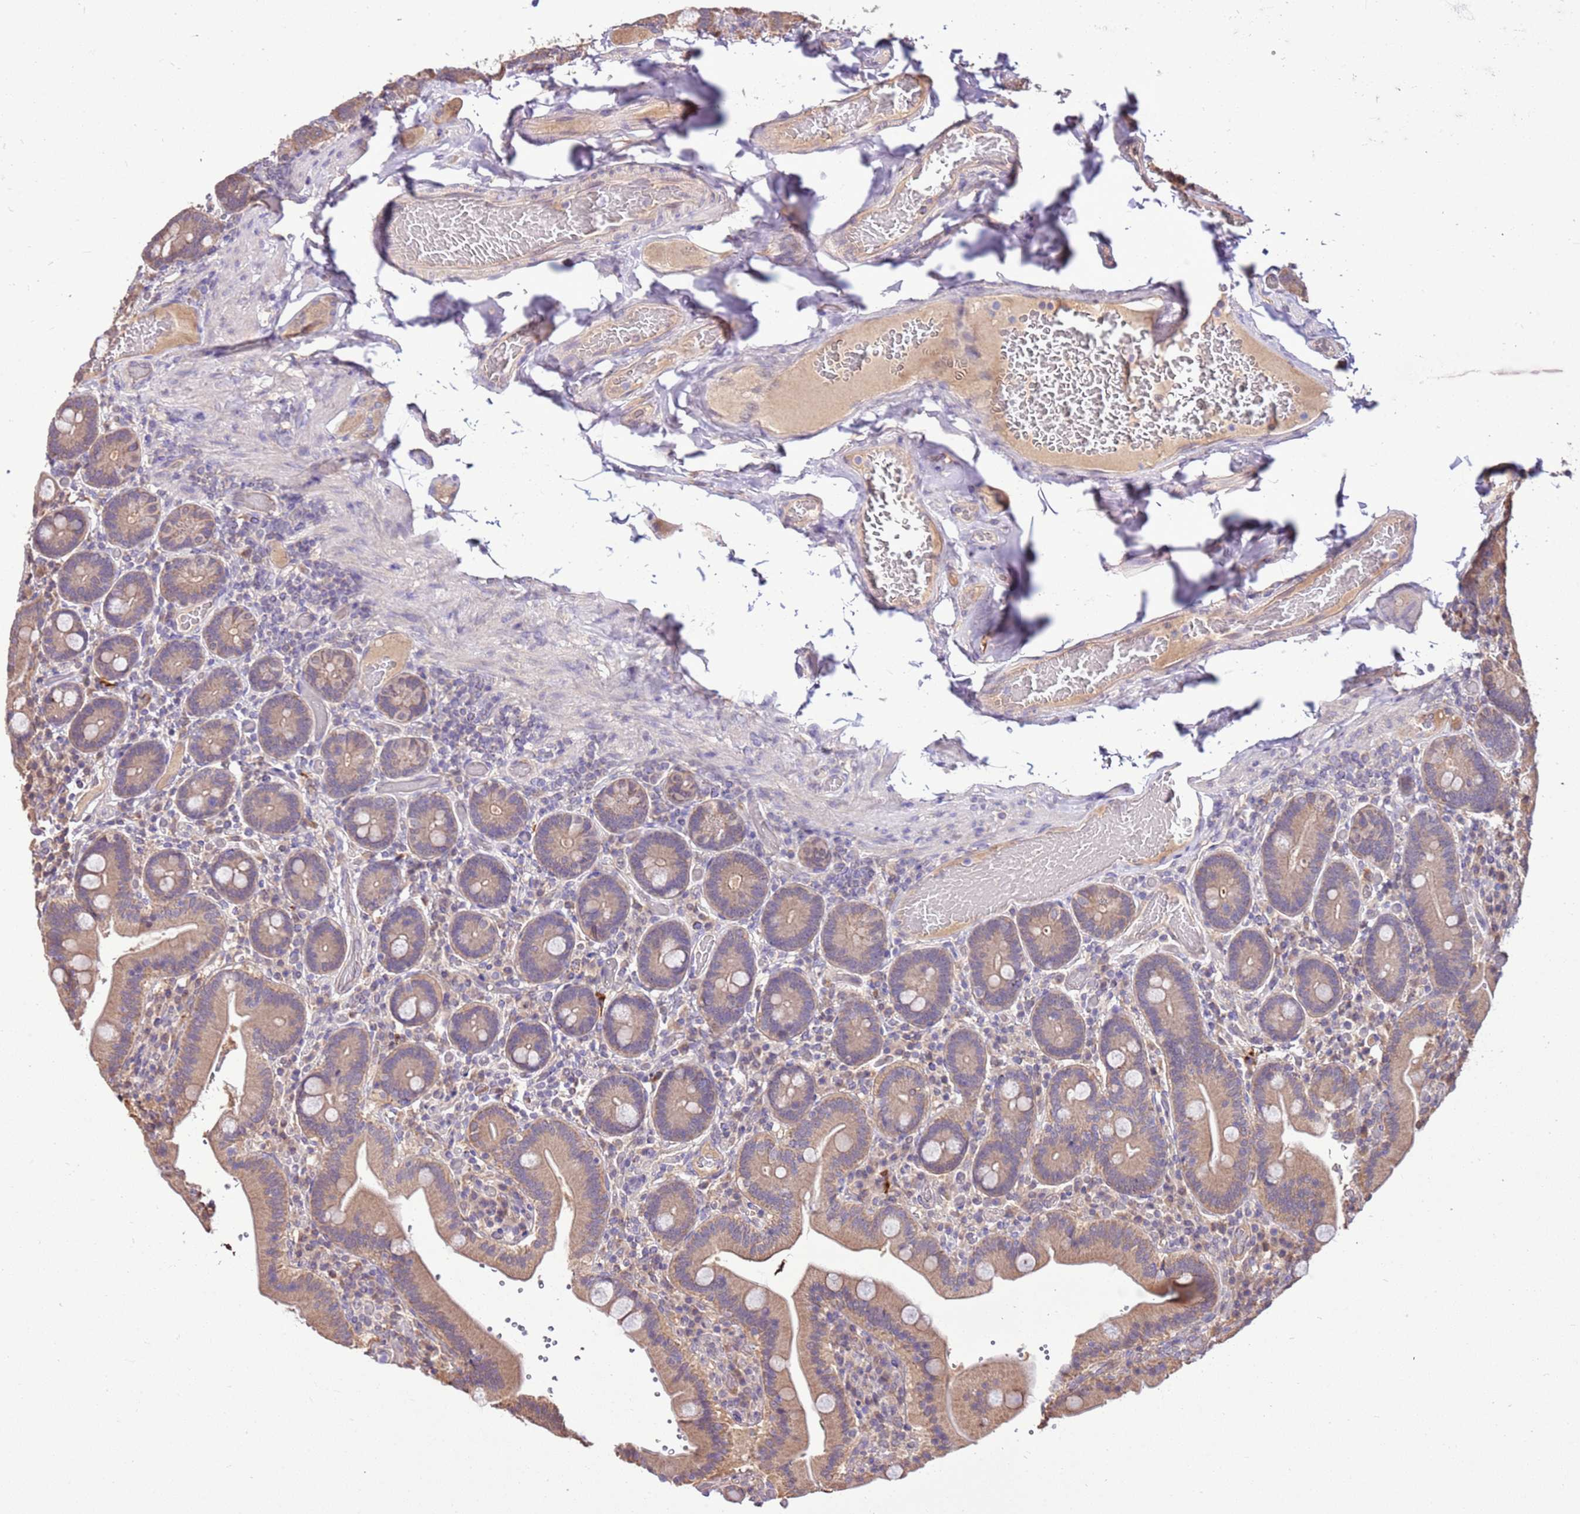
{"staining": {"intensity": "weak", "quantity": ">75%", "location": "cytoplasmic/membranous"}, "tissue": "duodenum", "cell_type": "Glandular cells", "image_type": "normal", "snomed": [{"axis": "morphology", "description": "Normal tissue, NOS"}, {"axis": "topography", "description": "Duodenum"}], "caption": "Immunohistochemistry (IHC) micrograph of benign human duodenum stained for a protein (brown), which exhibits low levels of weak cytoplasmic/membranous staining in about >75% of glandular cells.", "gene": "BBS5", "patient": {"sex": "female", "age": 62}}